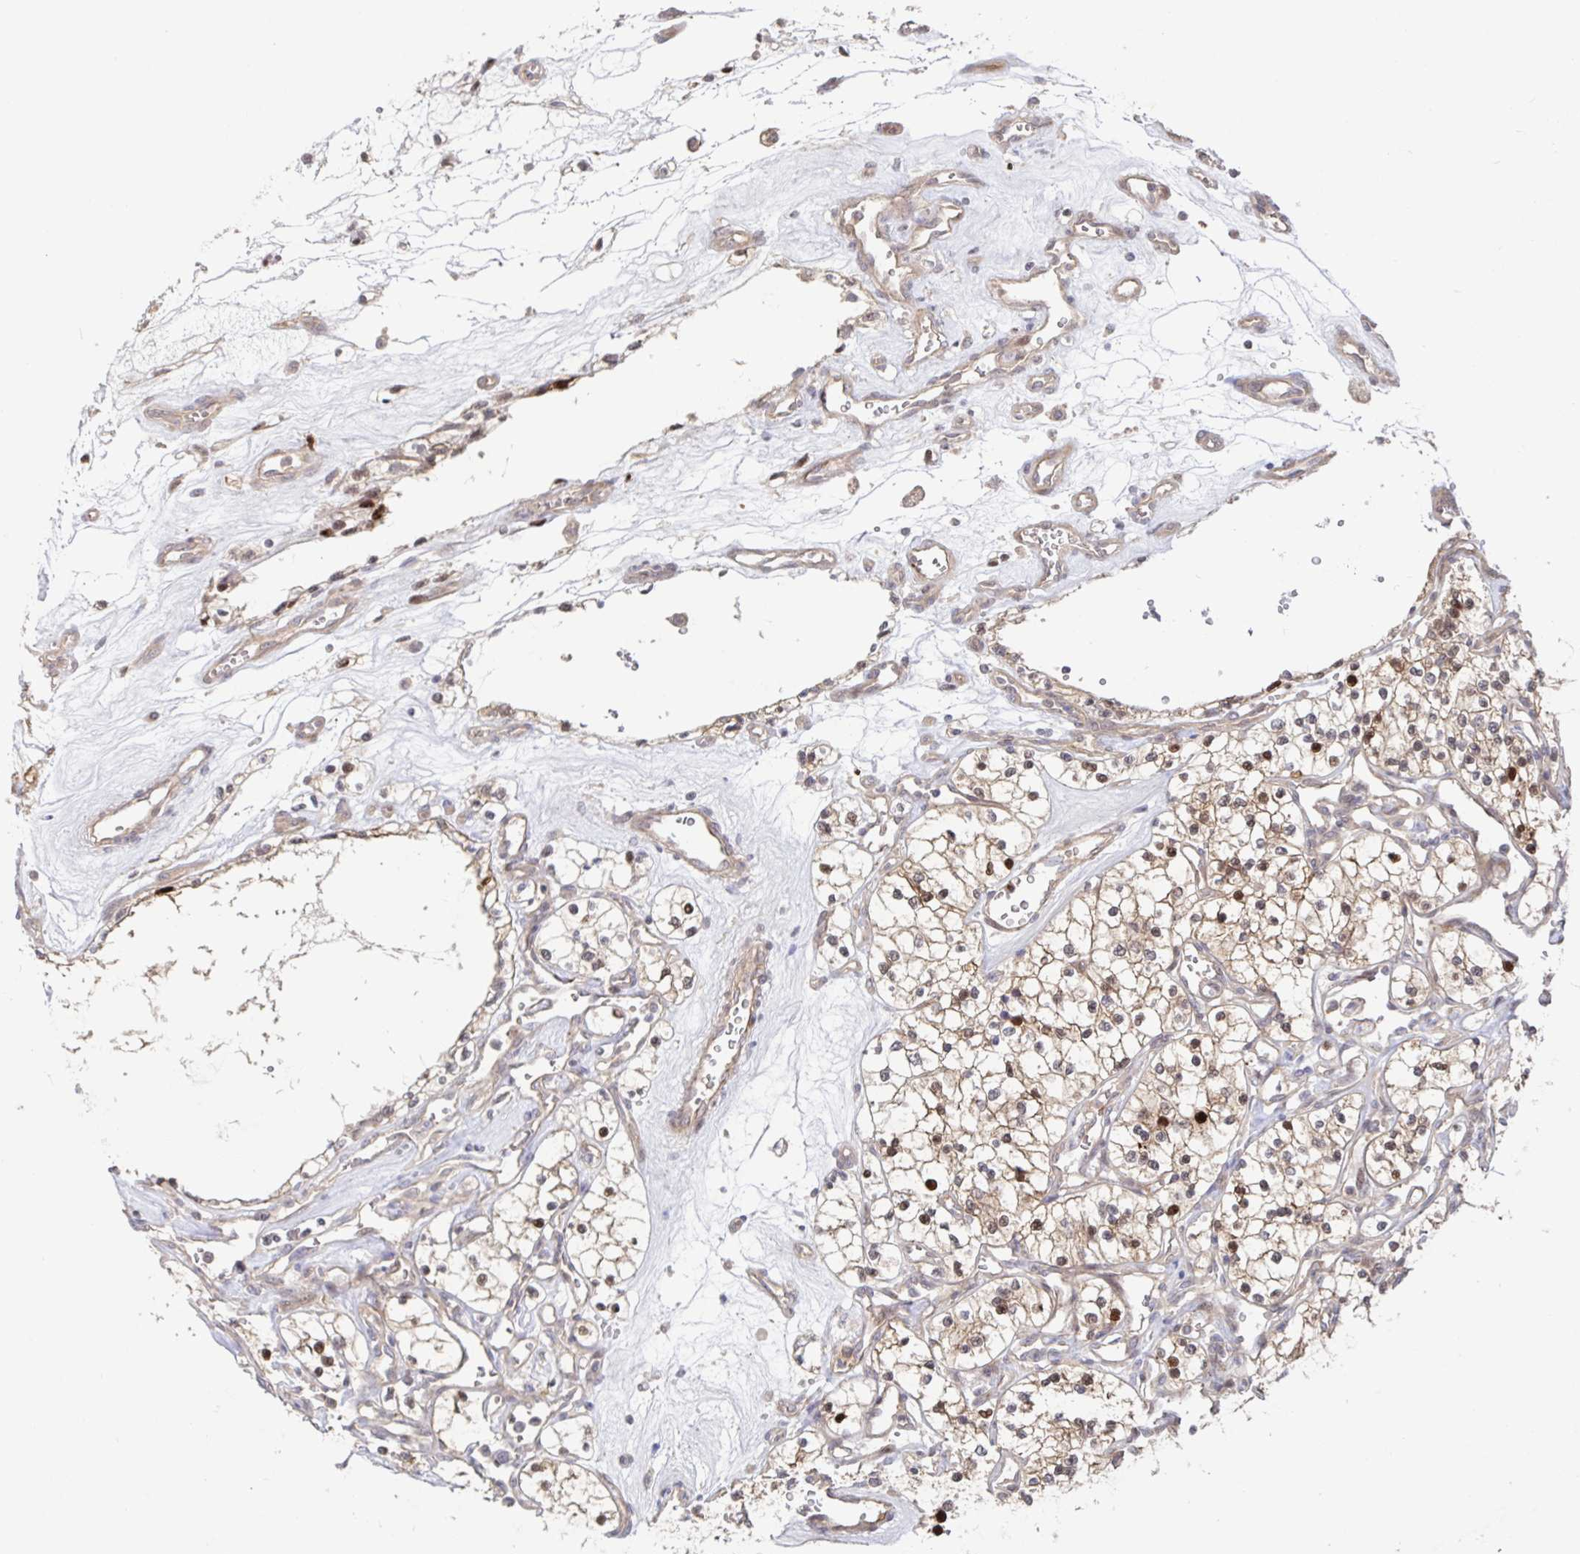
{"staining": {"intensity": "moderate", "quantity": ">75%", "location": "cytoplasmic/membranous,nuclear"}, "tissue": "renal cancer", "cell_type": "Tumor cells", "image_type": "cancer", "snomed": [{"axis": "morphology", "description": "Adenocarcinoma, NOS"}, {"axis": "topography", "description": "Kidney"}], "caption": "Adenocarcinoma (renal) was stained to show a protein in brown. There is medium levels of moderate cytoplasmic/membranous and nuclear positivity in about >75% of tumor cells. The staining was performed using DAB, with brown indicating positive protein expression. Nuclei are stained blue with hematoxylin.", "gene": "AACS", "patient": {"sex": "female", "age": 69}}